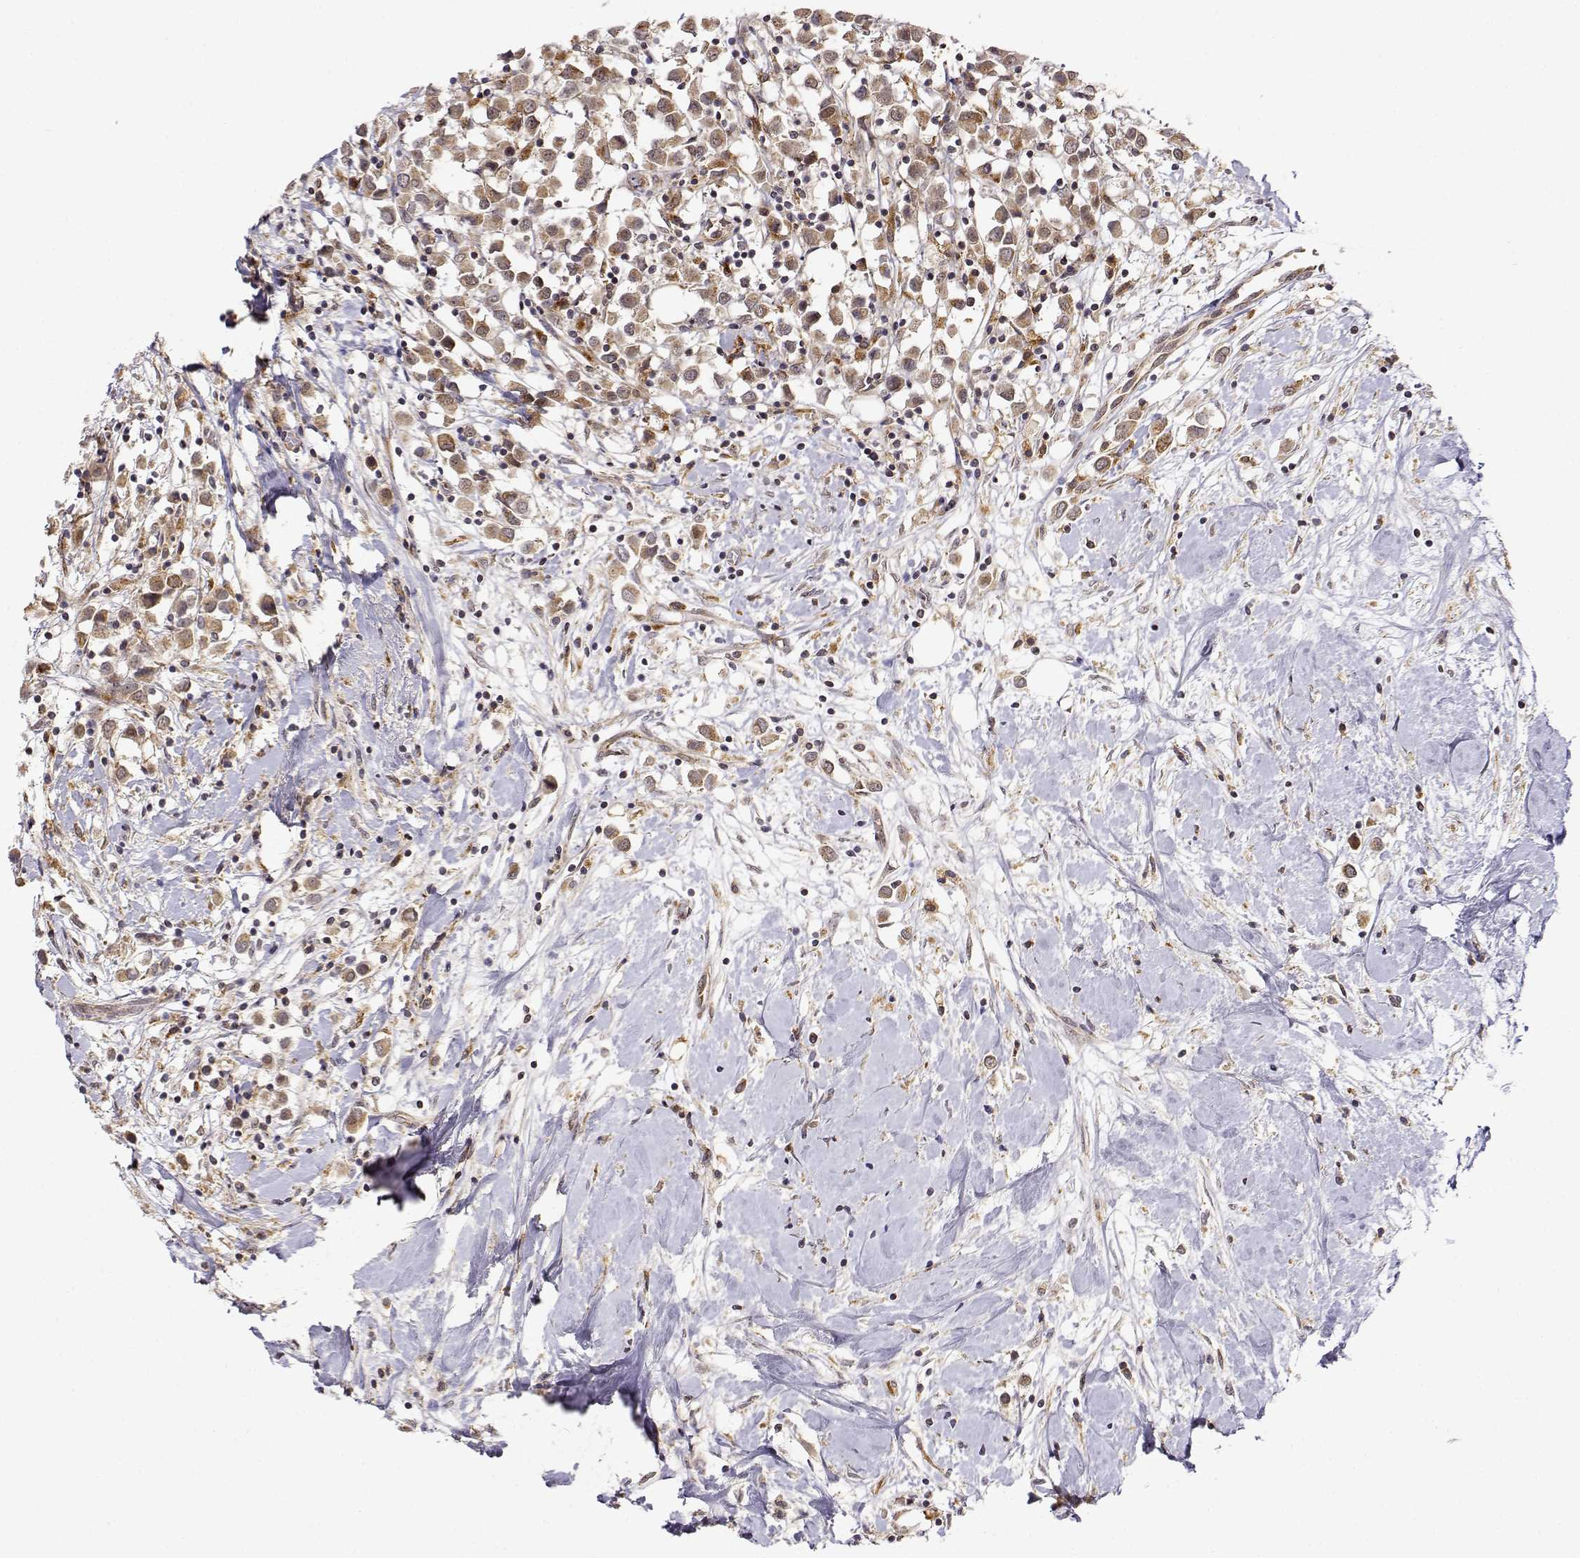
{"staining": {"intensity": "moderate", "quantity": ">75%", "location": "cytoplasmic/membranous"}, "tissue": "breast cancer", "cell_type": "Tumor cells", "image_type": "cancer", "snomed": [{"axis": "morphology", "description": "Duct carcinoma"}, {"axis": "topography", "description": "Breast"}], "caption": "Brown immunohistochemical staining in human intraductal carcinoma (breast) displays moderate cytoplasmic/membranous expression in approximately >75% of tumor cells. (DAB IHC with brightfield microscopy, high magnification).", "gene": "RNF13", "patient": {"sex": "female", "age": 61}}